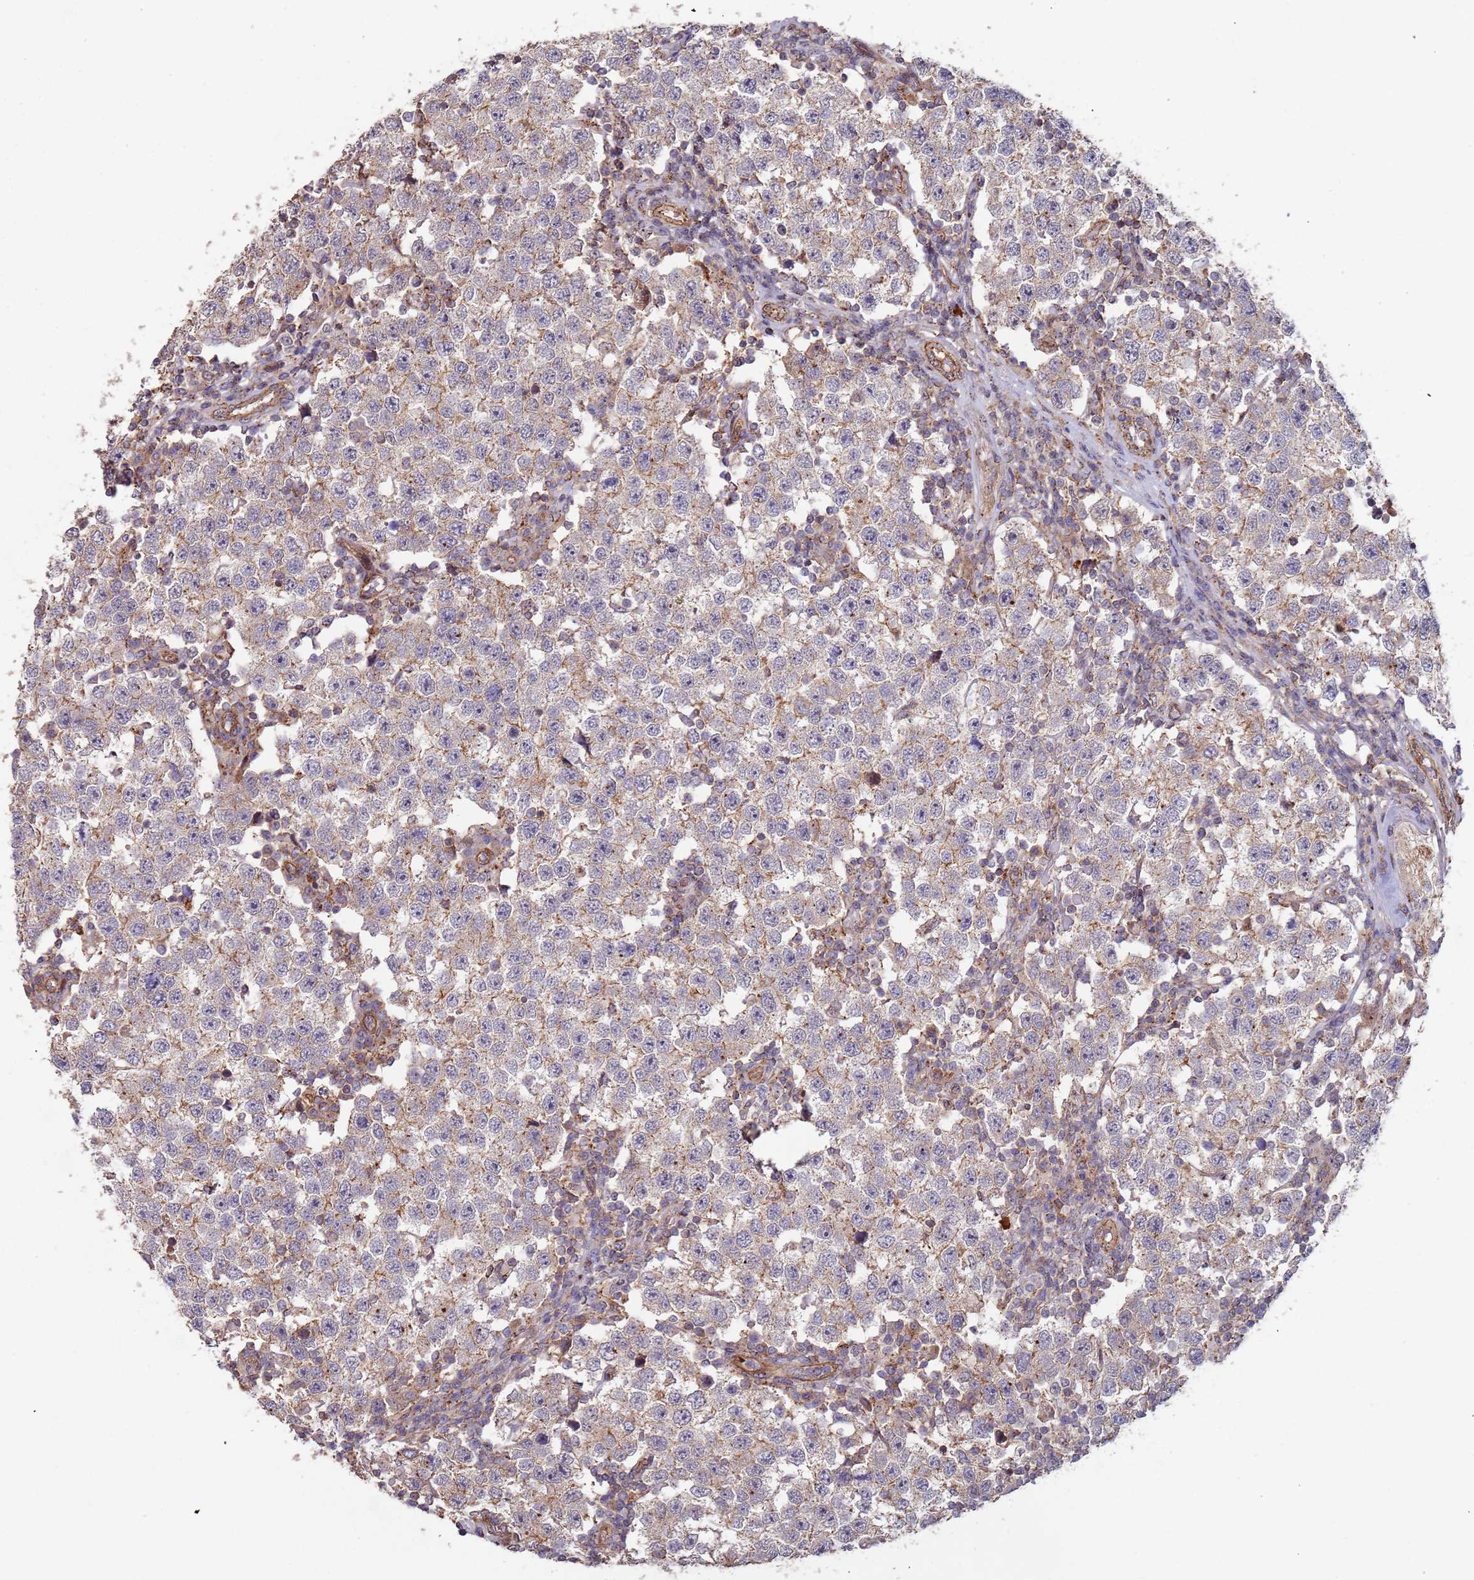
{"staining": {"intensity": "weak", "quantity": "25%-75%", "location": "cytoplasmic/membranous"}, "tissue": "testis cancer", "cell_type": "Tumor cells", "image_type": "cancer", "snomed": [{"axis": "morphology", "description": "Seminoma, NOS"}, {"axis": "topography", "description": "Testis"}], "caption": "This is an image of immunohistochemistry staining of testis cancer, which shows weak expression in the cytoplasmic/membranous of tumor cells.", "gene": "KANSL1L", "patient": {"sex": "male", "age": 34}}